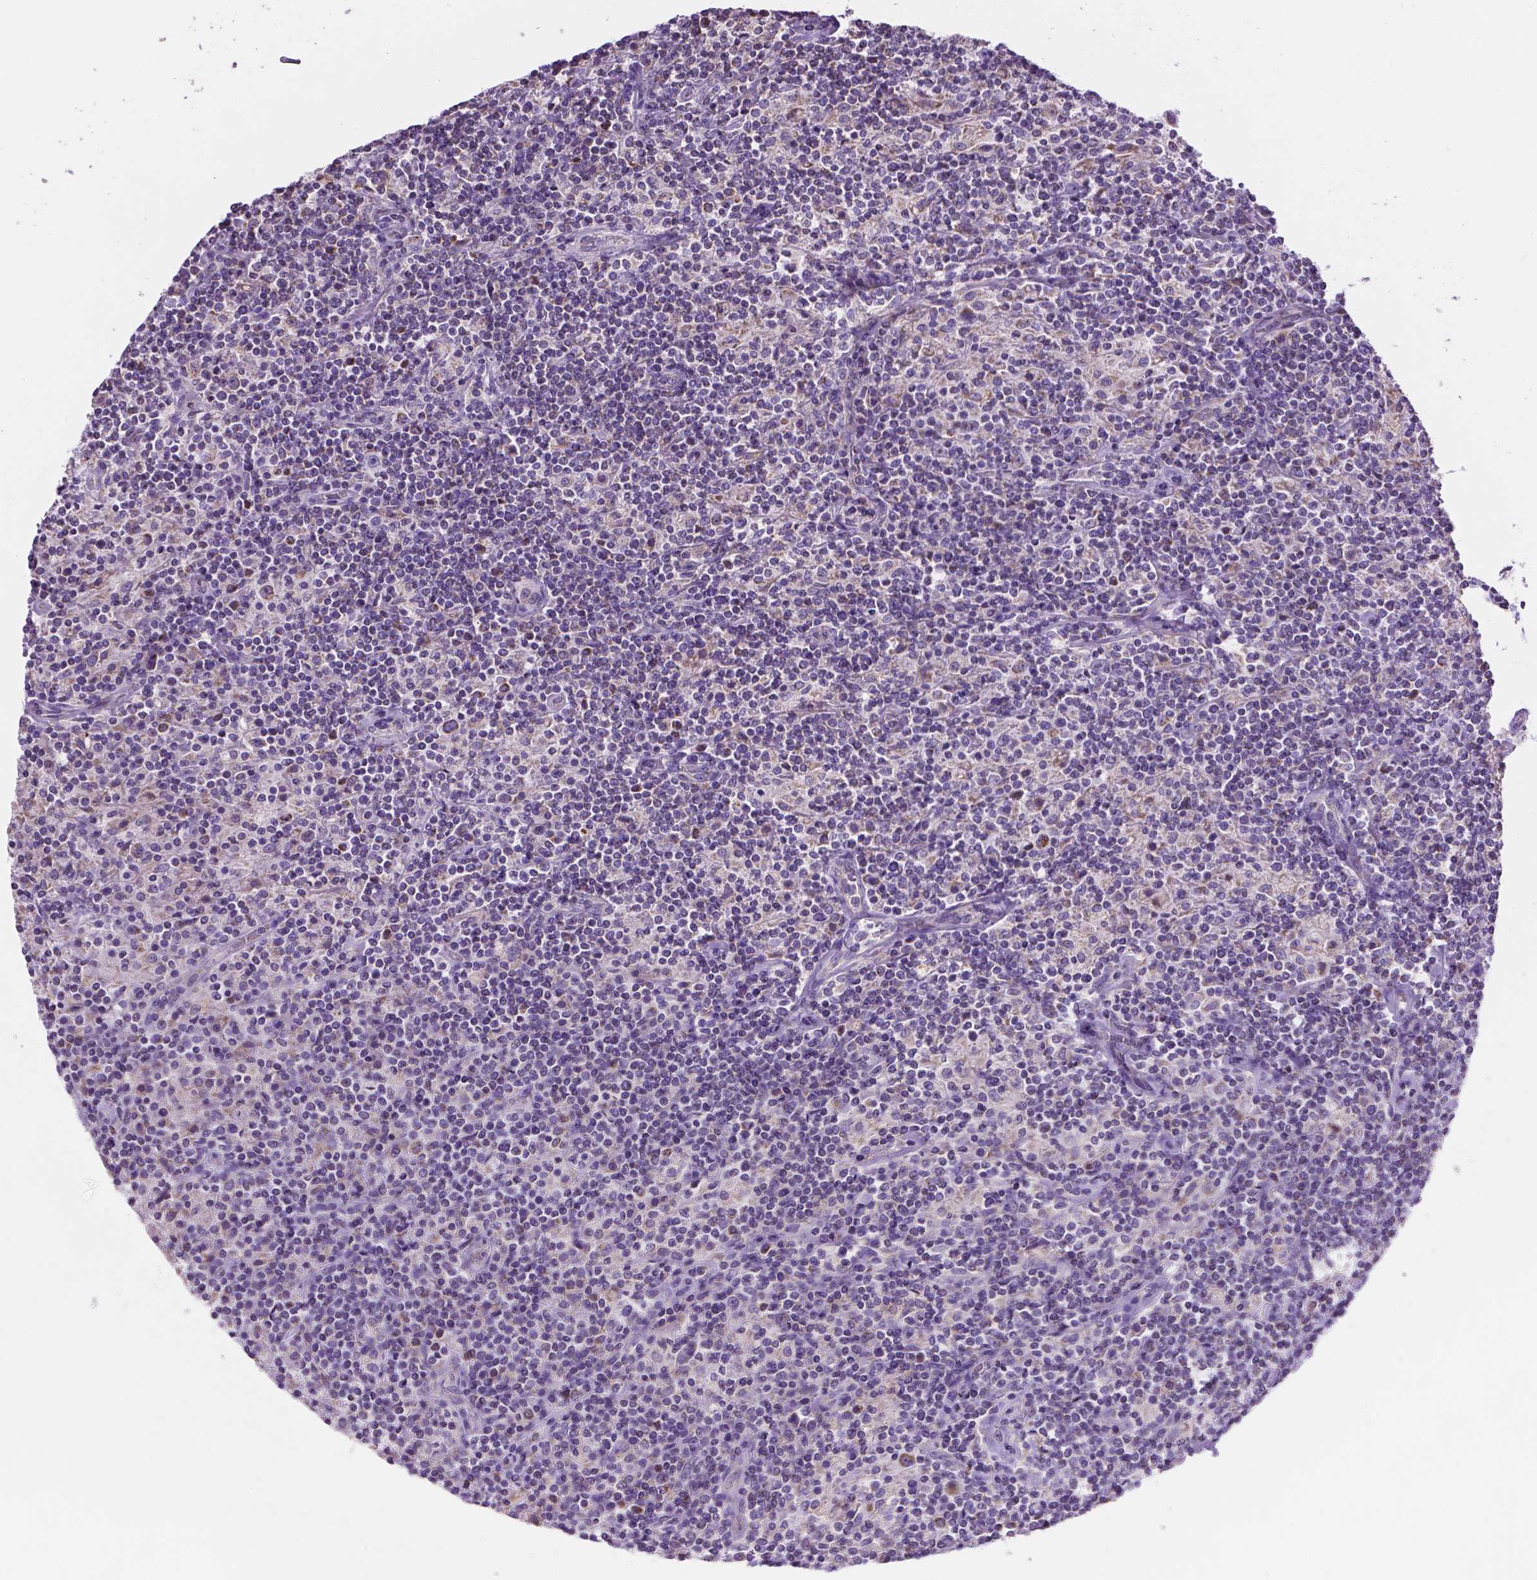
{"staining": {"intensity": "negative", "quantity": "none", "location": "none"}, "tissue": "lymphoma", "cell_type": "Tumor cells", "image_type": "cancer", "snomed": [{"axis": "morphology", "description": "Hodgkin's disease, NOS"}, {"axis": "topography", "description": "Lymph node"}], "caption": "The micrograph displays no significant positivity in tumor cells of lymphoma.", "gene": "CSPG5", "patient": {"sex": "male", "age": 70}}